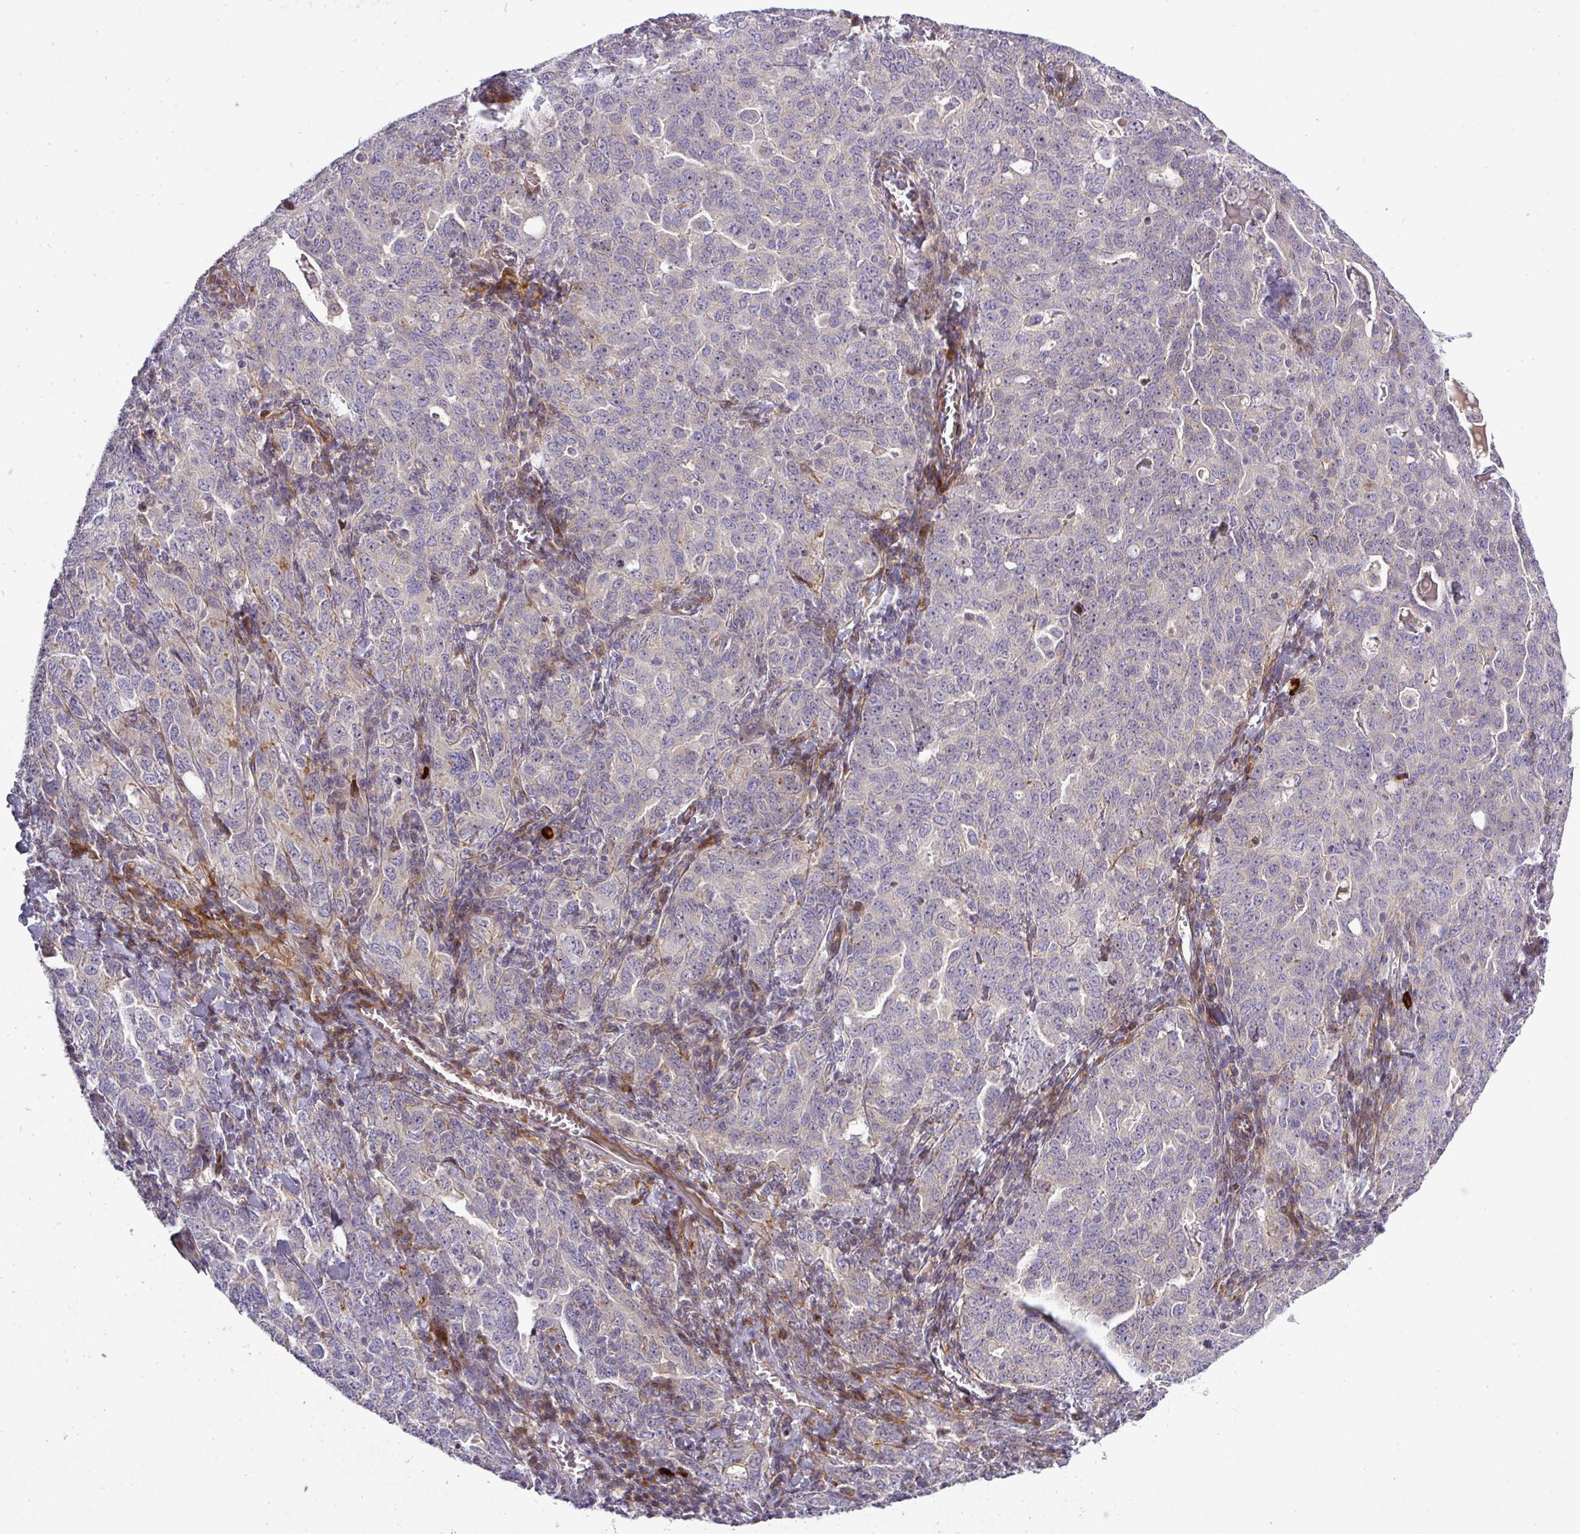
{"staining": {"intensity": "negative", "quantity": "none", "location": "none"}, "tissue": "ovarian cancer", "cell_type": "Tumor cells", "image_type": "cancer", "snomed": [{"axis": "morphology", "description": "Carcinoma, endometroid"}, {"axis": "topography", "description": "Ovary"}], "caption": "An IHC micrograph of ovarian cancer is shown. There is no staining in tumor cells of ovarian cancer.", "gene": "ATP6V1F", "patient": {"sex": "female", "age": 62}}